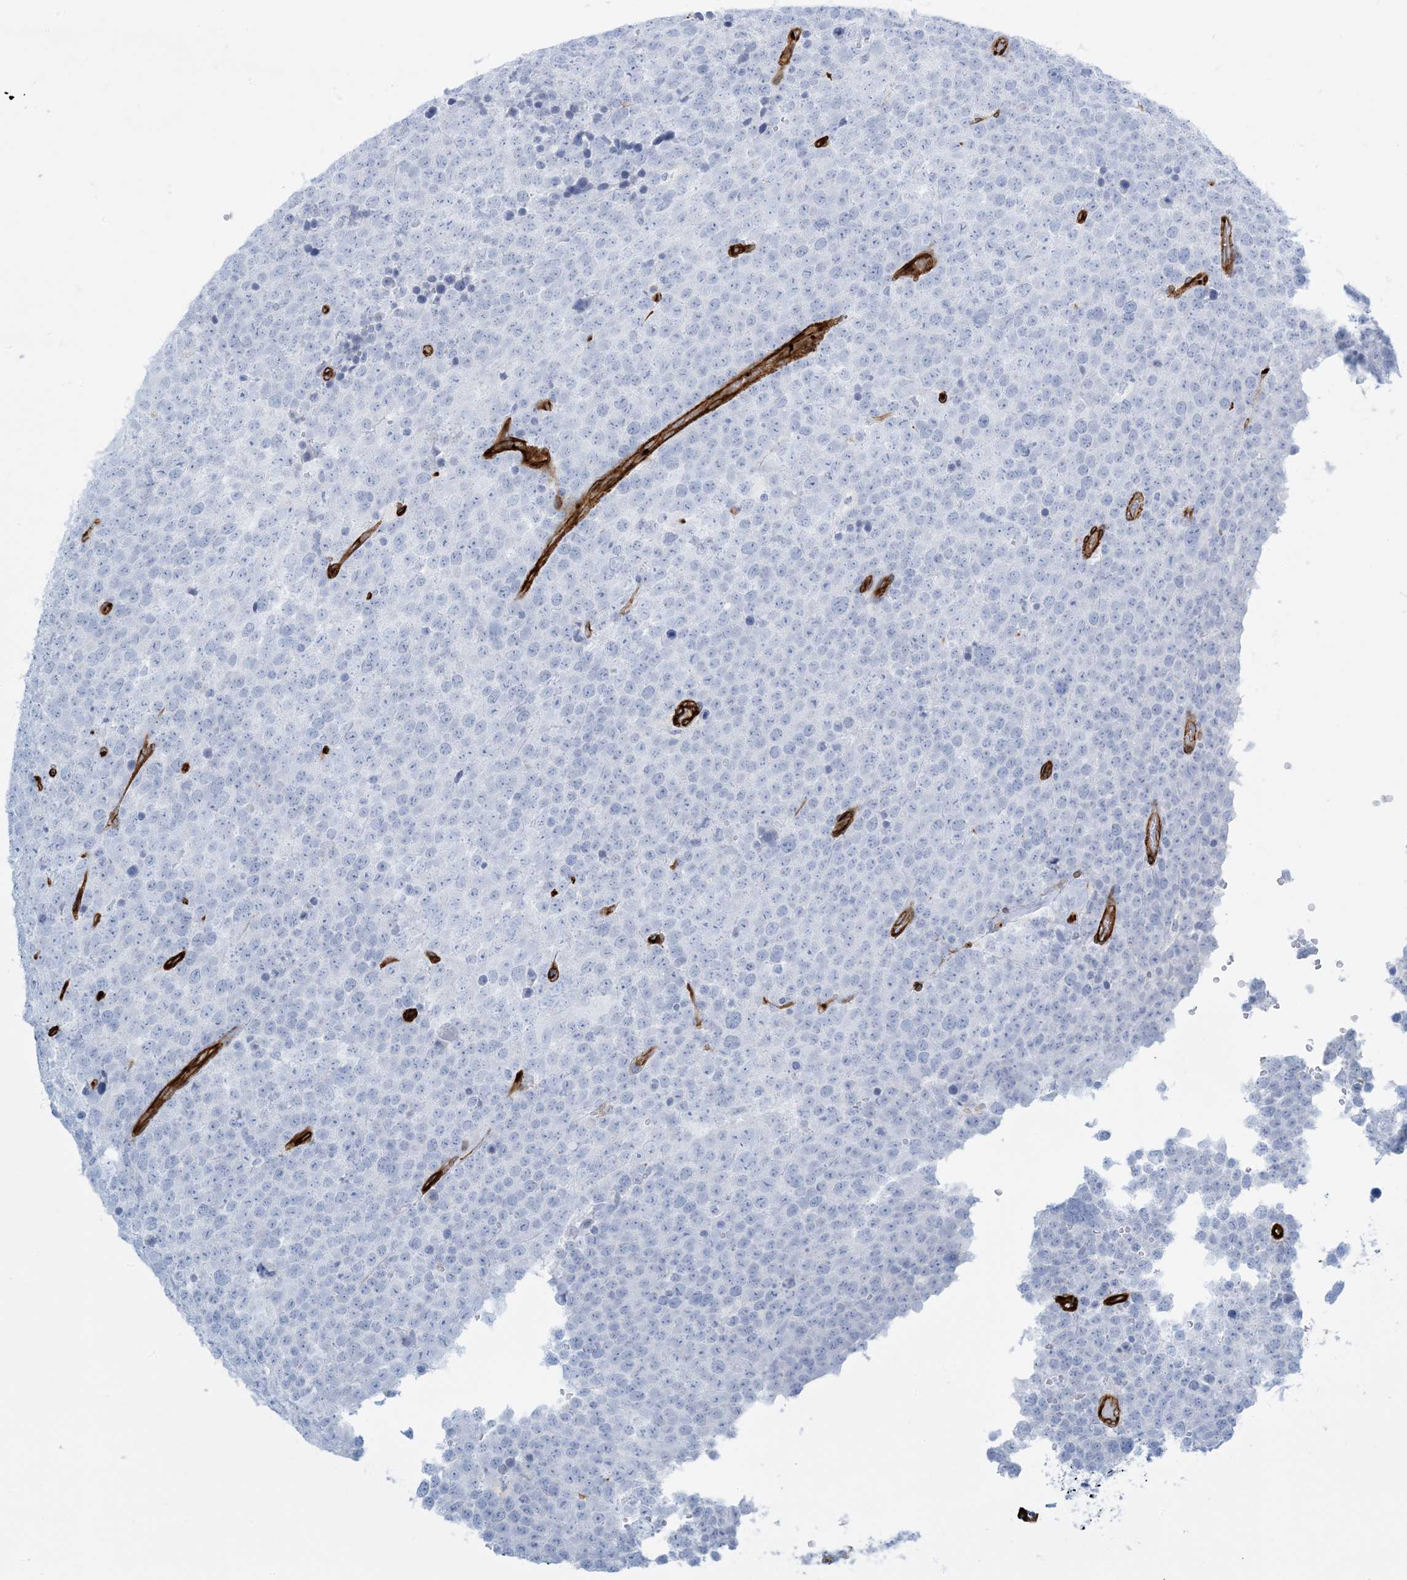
{"staining": {"intensity": "negative", "quantity": "none", "location": "none"}, "tissue": "testis cancer", "cell_type": "Tumor cells", "image_type": "cancer", "snomed": [{"axis": "morphology", "description": "Seminoma, NOS"}, {"axis": "topography", "description": "Testis"}], "caption": "This is a histopathology image of immunohistochemistry staining of testis seminoma, which shows no expression in tumor cells.", "gene": "EPS8L3", "patient": {"sex": "male", "age": 71}}